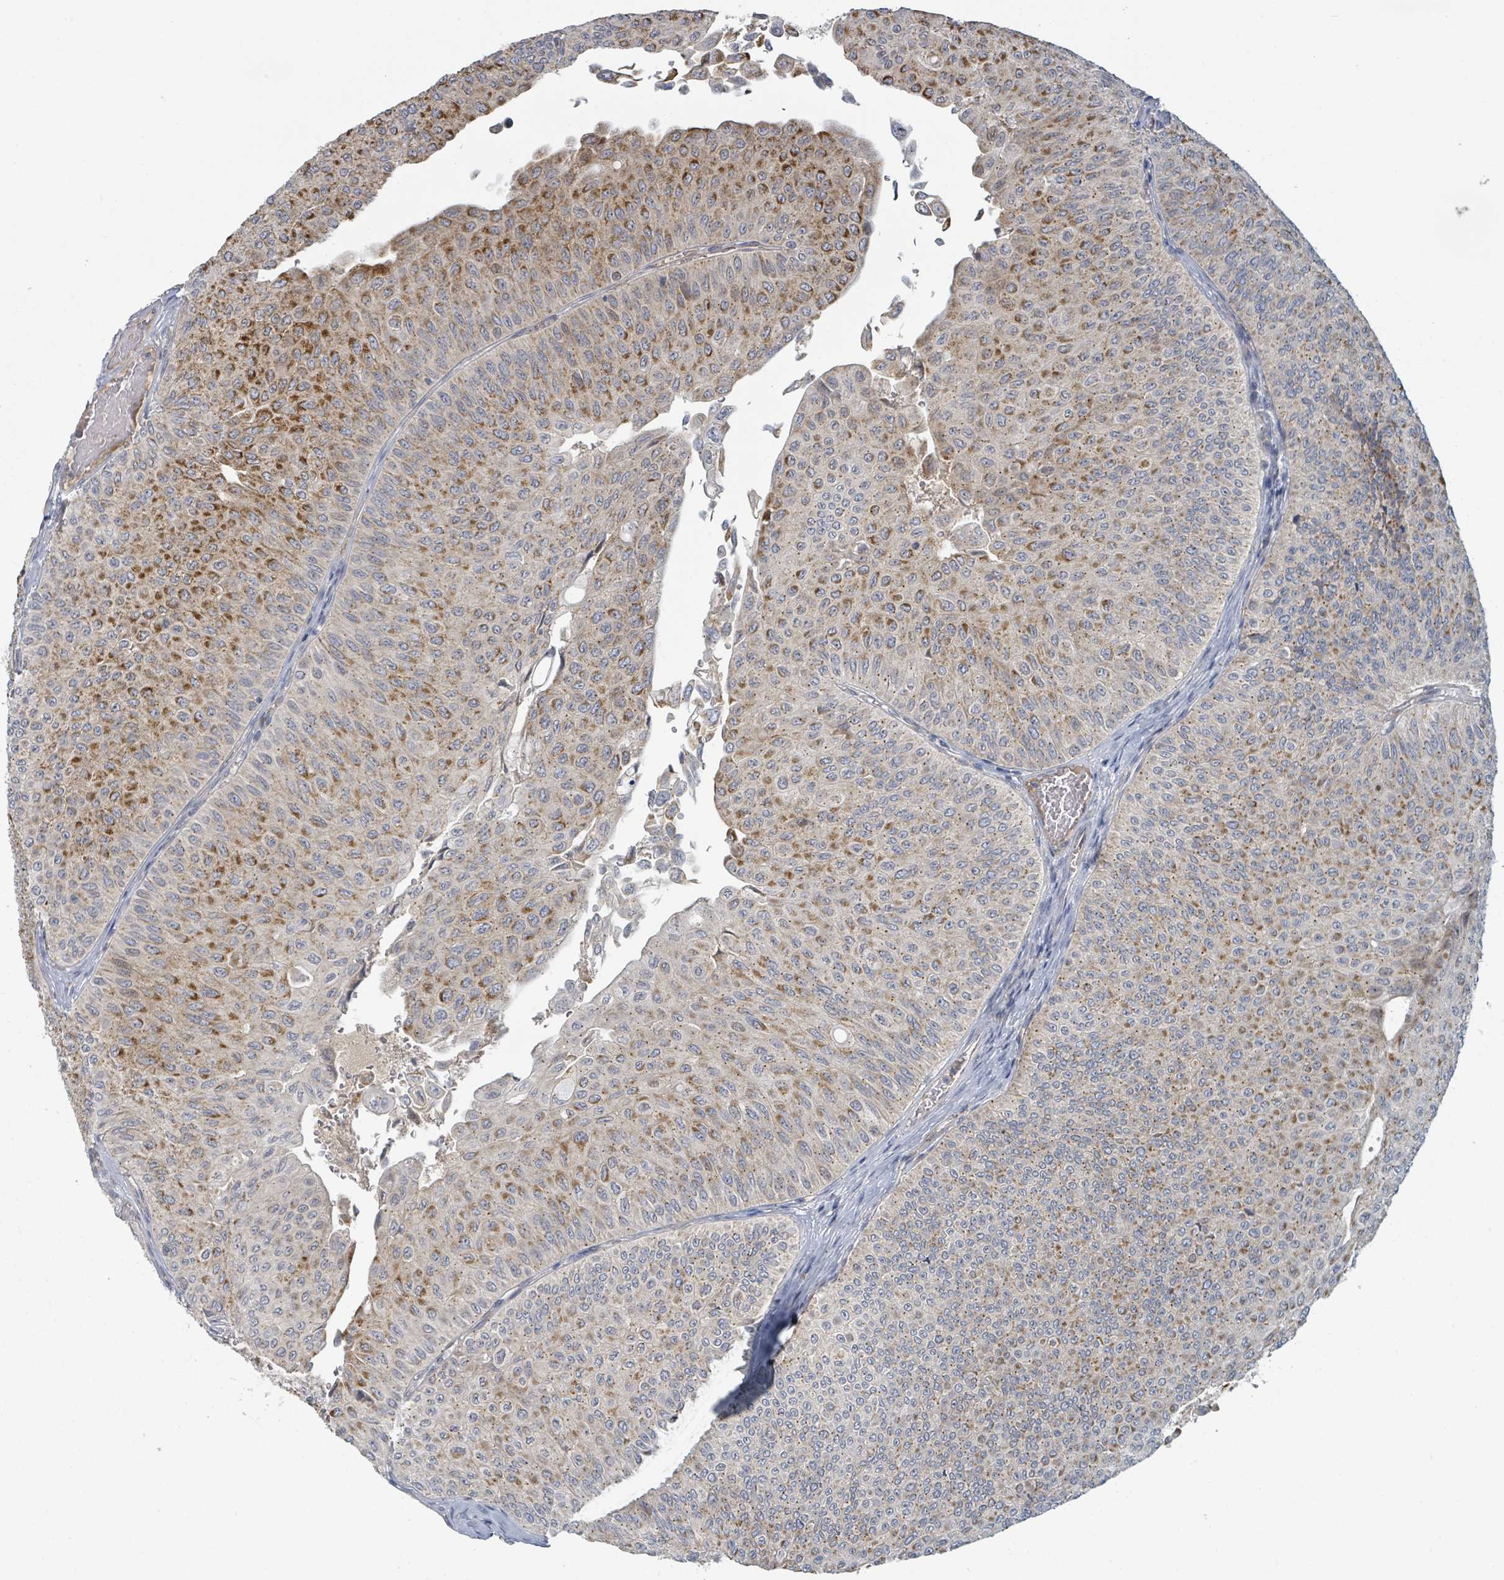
{"staining": {"intensity": "moderate", "quantity": "25%-75%", "location": "cytoplasmic/membranous"}, "tissue": "urothelial cancer", "cell_type": "Tumor cells", "image_type": "cancer", "snomed": [{"axis": "morphology", "description": "Urothelial carcinoma, NOS"}, {"axis": "topography", "description": "Urinary bladder"}], "caption": "Urothelial cancer was stained to show a protein in brown. There is medium levels of moderate cytoplasmic/membranous staining in about 25%-75% of tumor cells.", "gene": "COL5A3", "patient": {"sex": "male", "age": 59}}